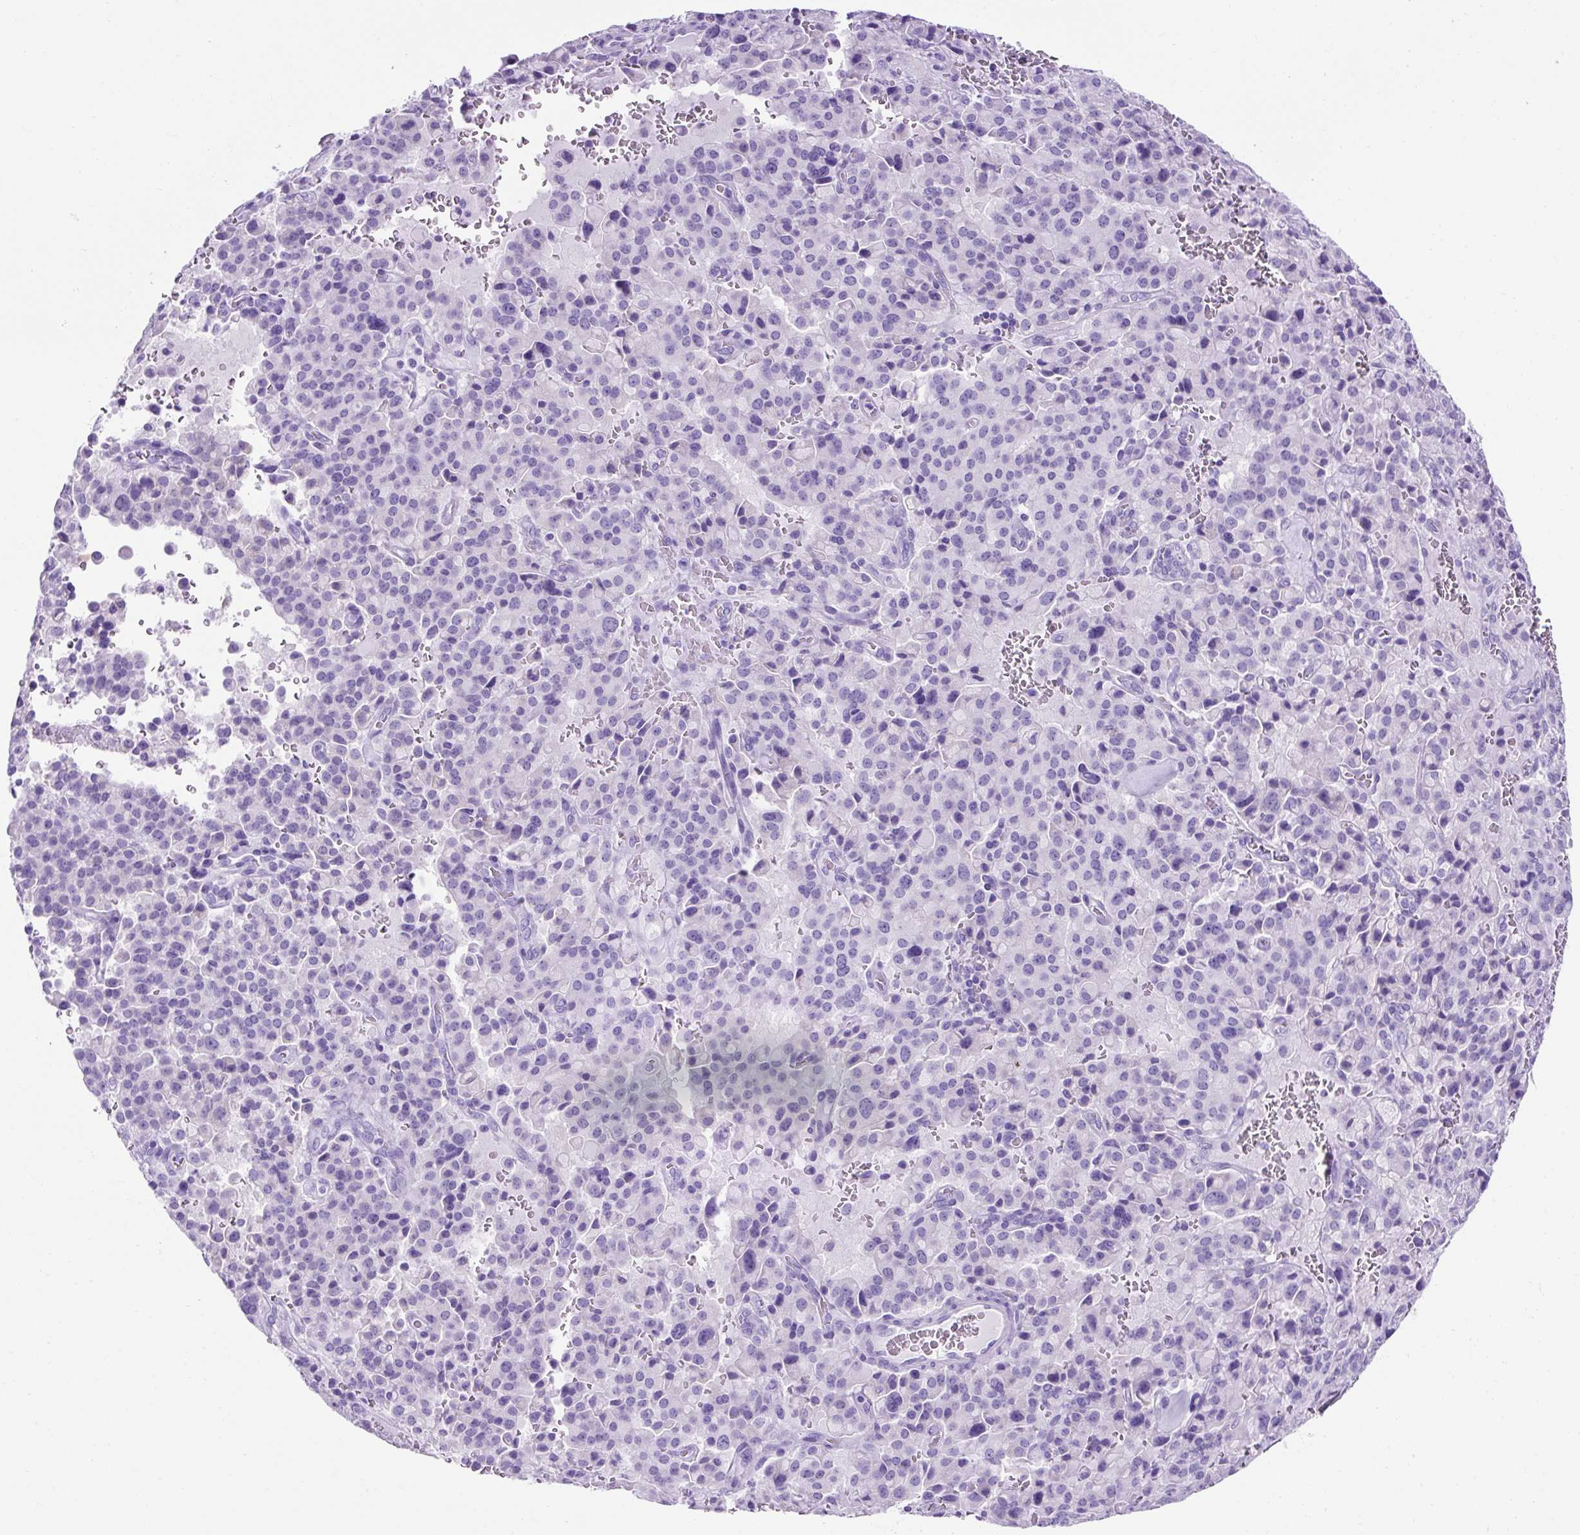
{"staining": {"intensity": "negative", "quantity": "none", "location": "none"}, "tissue": "pancreatic cancer", "cell_type": "Tumor cells", "image_type": "cancer", "snomed": [{"axis": "morphology", "description": "Adenocarcinoma, NOS"}, {"axis": "topography", "description": "Pancreas"}], "caption": "High magnification brightfield microscopy of pancreatic cancer (adenocarcinoma) stained with DAB (3,3'-diaminobenzidine) (brown) and counterstained with hematoxylin (blue): tumor cells show no significant expression.", "gene": "KRT12", "patient": {"sex": "male", "age": 65}}